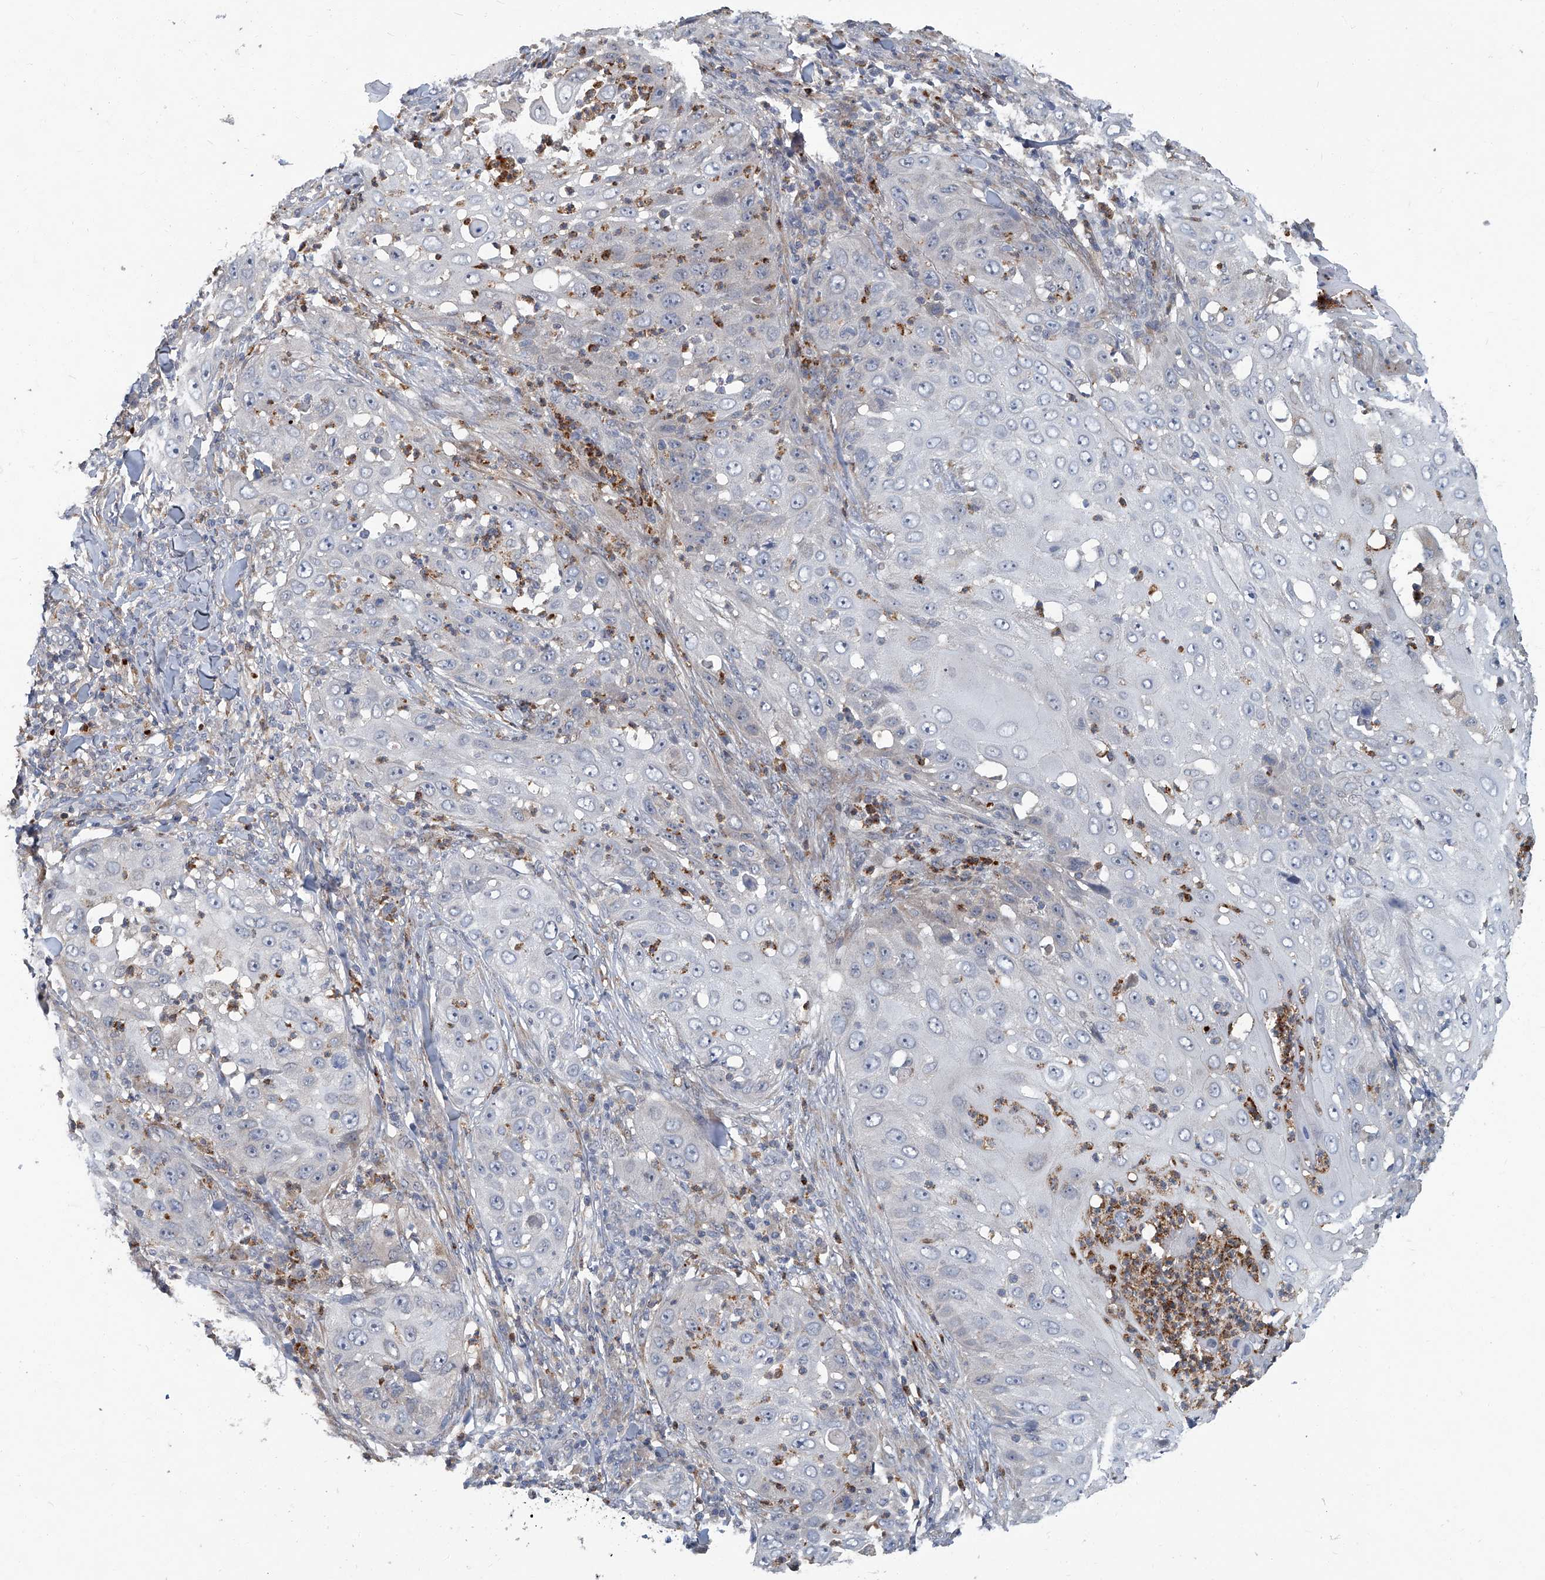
{"staining": {"intensity": "negative", "quantity": "none", "location": "none"}, "tissue": "skin cancer", "cell_type": "Tumor cells", "image_type": "cancer", "snomed": [{"axis": "morphology", "description": "Squamous cell carcinoma, NOS"}, {"axis": "topography", "description": "Skin"}], "caption": "Immunohistochemistry (IHC) photomicrograph of human skin cancer (squamous cell carcinoma) stained for a protein (brown), which reveals no expression in tumor cells.", "gene": "AKNAD1", "patient": {"sex": "female", "age": 44}}